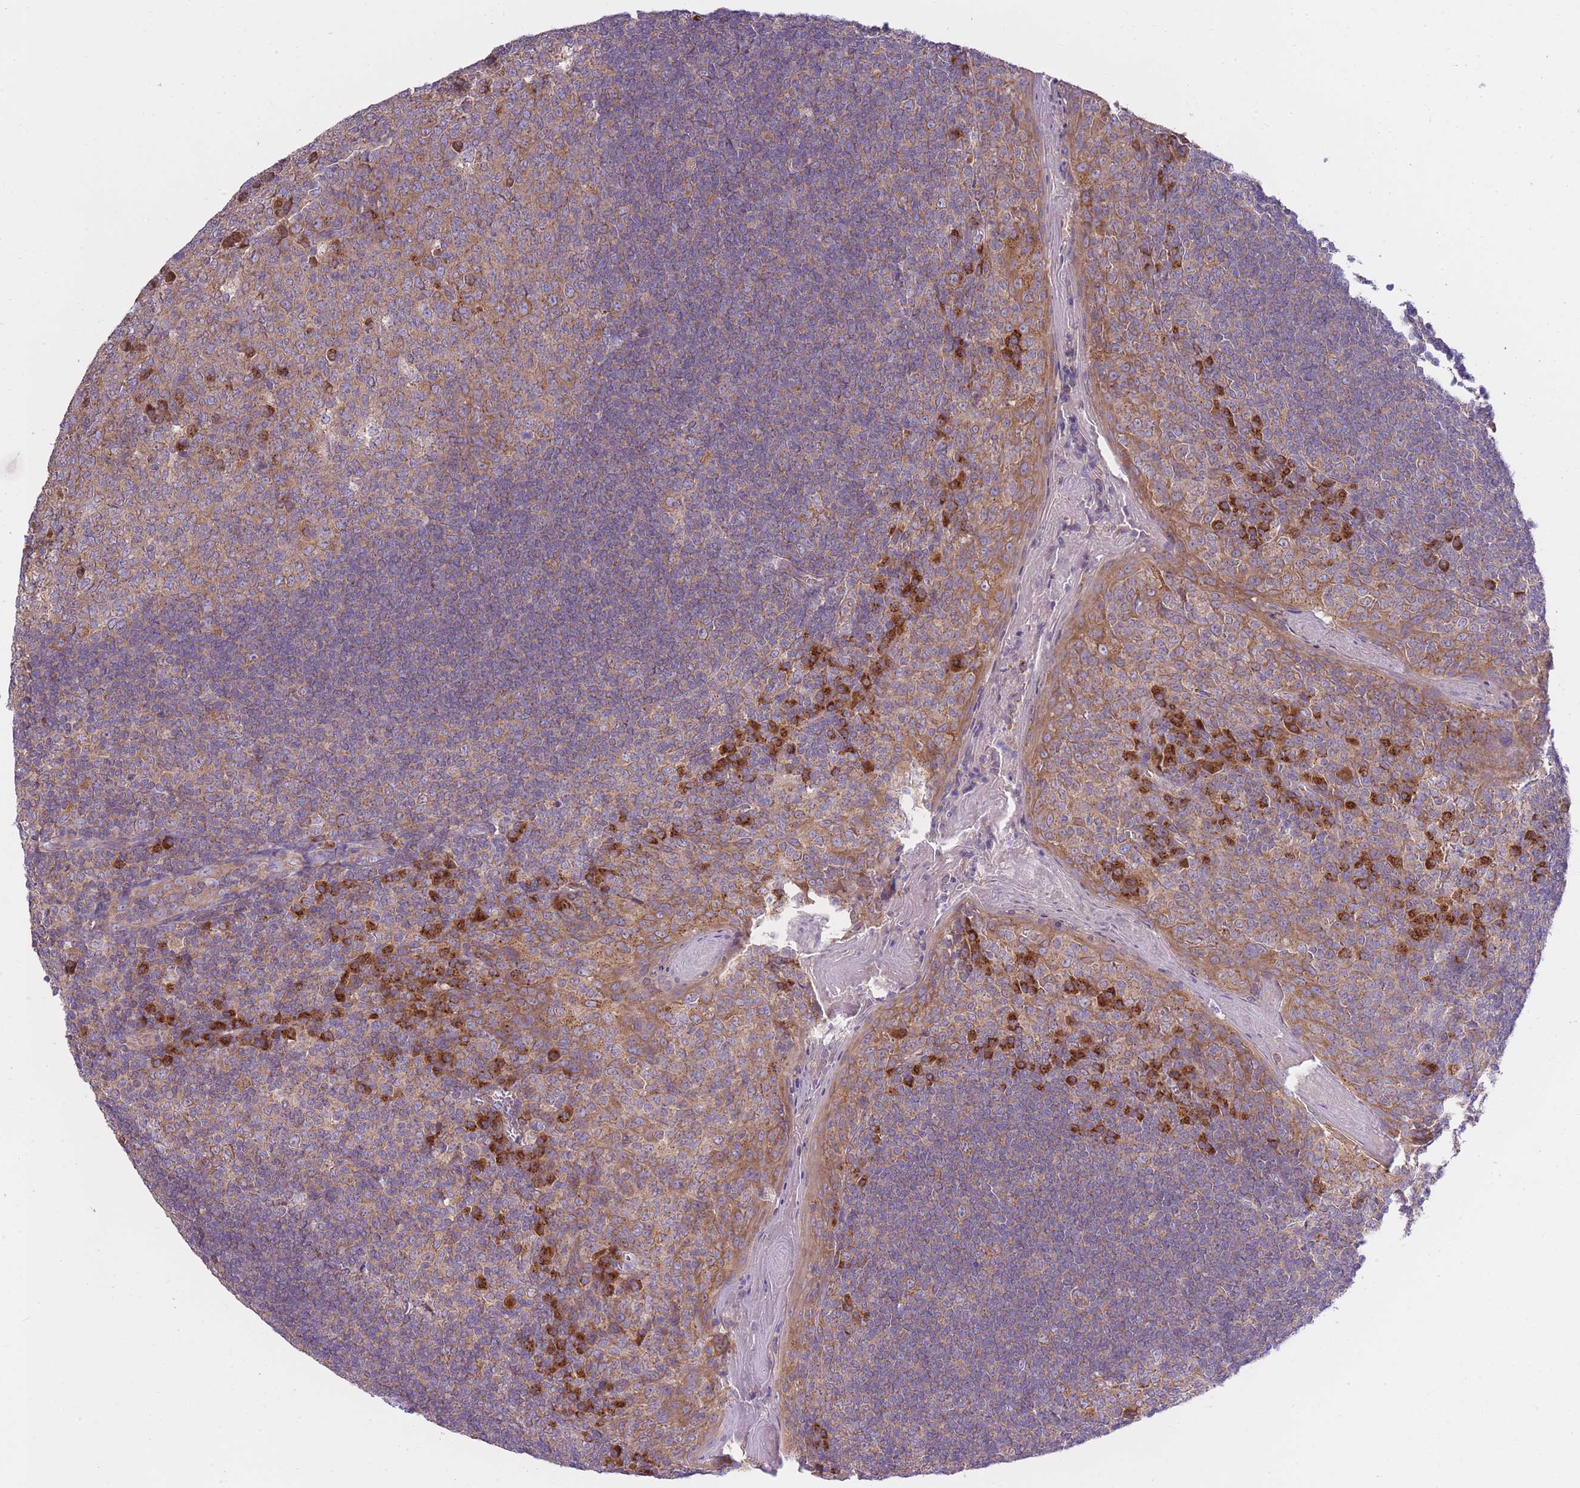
{"staining": {"intensity": "moderate", "quantity": ">75%", "location": "cytoplasmic/membranous"}, "tissue": "tonsil", "cell_type": "Germinal center cells", "image_type": "normal", "snomed": [{"axis": "morphology", "description": "Normal tissue, NOS"}, {"axis": "topography", "description": "Tonsil"}], "caption": "Protein expression analysis of benign tonsil exhibits moderate cytoplasmic/membranous staining in about >75% of germinal center cells. Immunohistochemistry (ihc) stains the protein of interest in brown and the nuclei are stained blue.", "gene": "COPG1", "patient": {"sex": "male", "age": 27}}